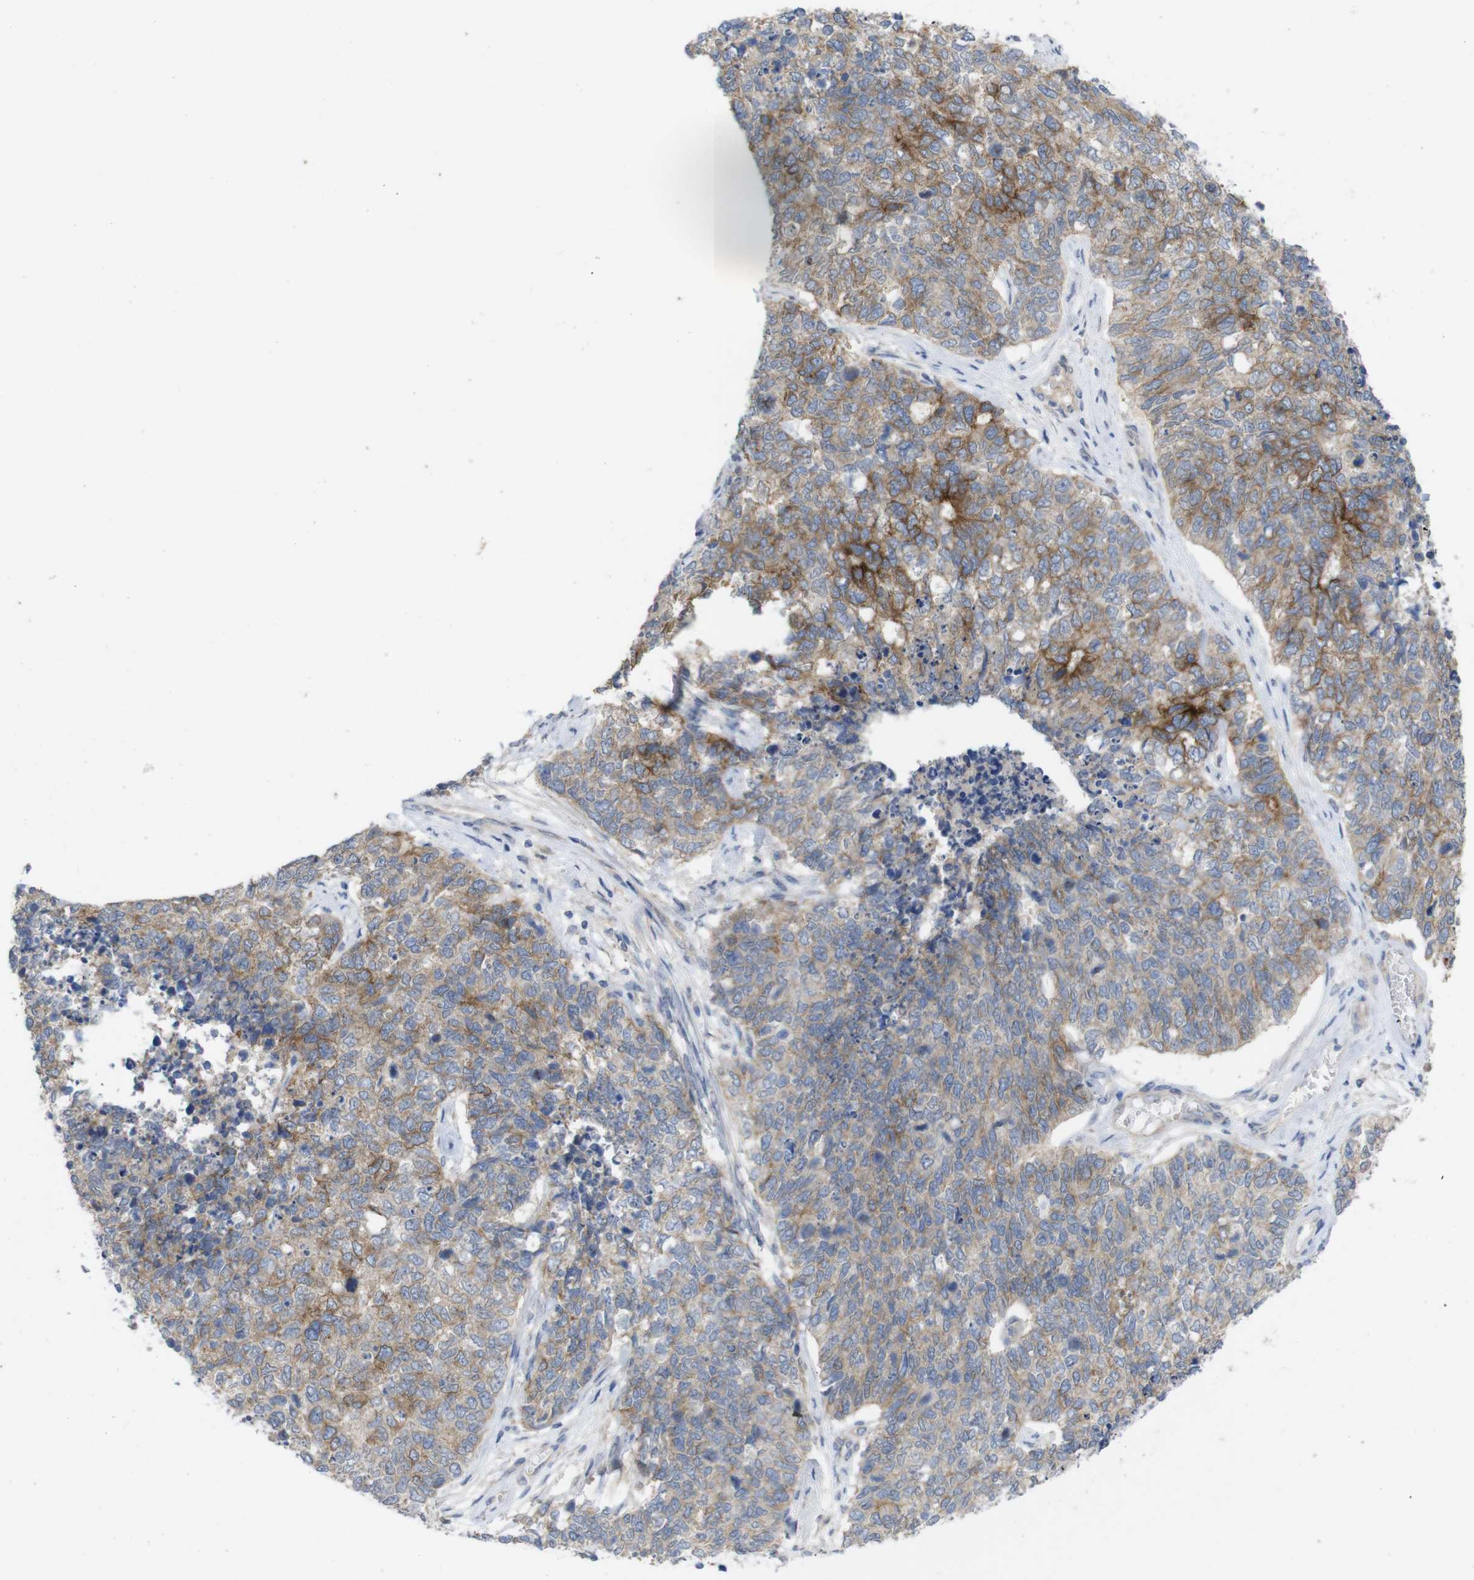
{"staining": {"intensity": "moderate", "quantity": "25%-75%", "location": "cytoplasmic/membranous"}, "tissue": "cervical cancer", "cell_type": "Tumor cells", "image_type": "cancer", "snomed": [{"axis": "morphology", "description": "Squamous cell carcinoma, NOS"}, {"axis": "topography", "description": "Cervix"}], "caption": "Cervical squamous cell carcinoma tissue exhibits moderate cytoplasmic/membranous expression in approximately 25%-75% of tumor cells", "gene": "KIDINS220", "patient": {"sex": "female", "age": 63}}